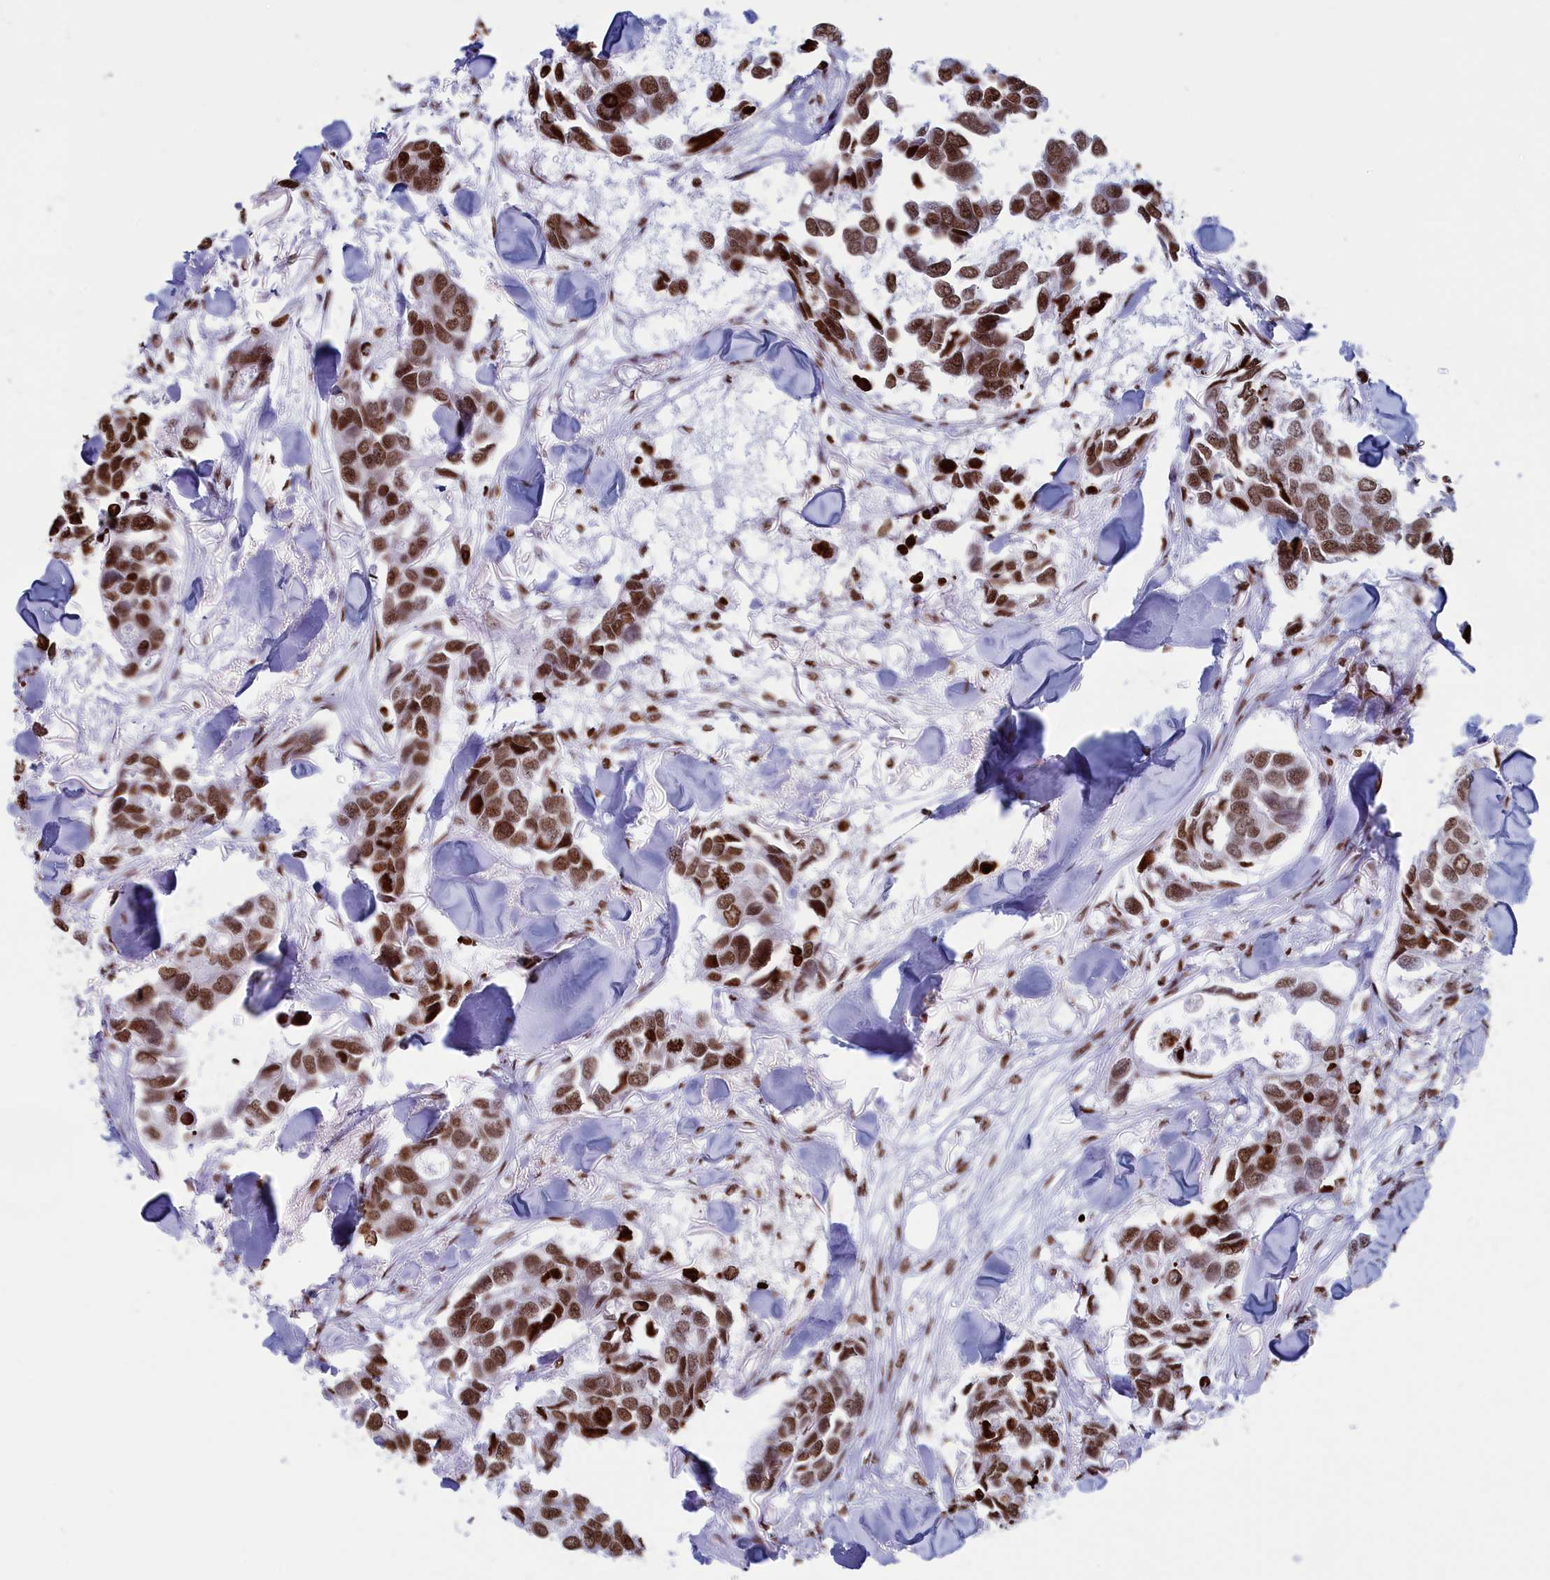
{"staining": {"intensity": "moderate", "quantity": ">75%", "location": "nuclear"}, "tissue": "breast cancer", "cell_type": "Tumor cells", "image_type": "cancer", "snomed": [{"axis": "morphology", "description": "Duct carcinoma"}, {"axis": "topography", "description": "Breast"}], "caption": "About >75% of tumor cells in human intraductal carcinoma (breast) display moderate nuclear protein expression as visualized by brown immunohistochemical staining.", "gene": "APOBEC3A", "patient": {"sex": "female", "age": 83}}